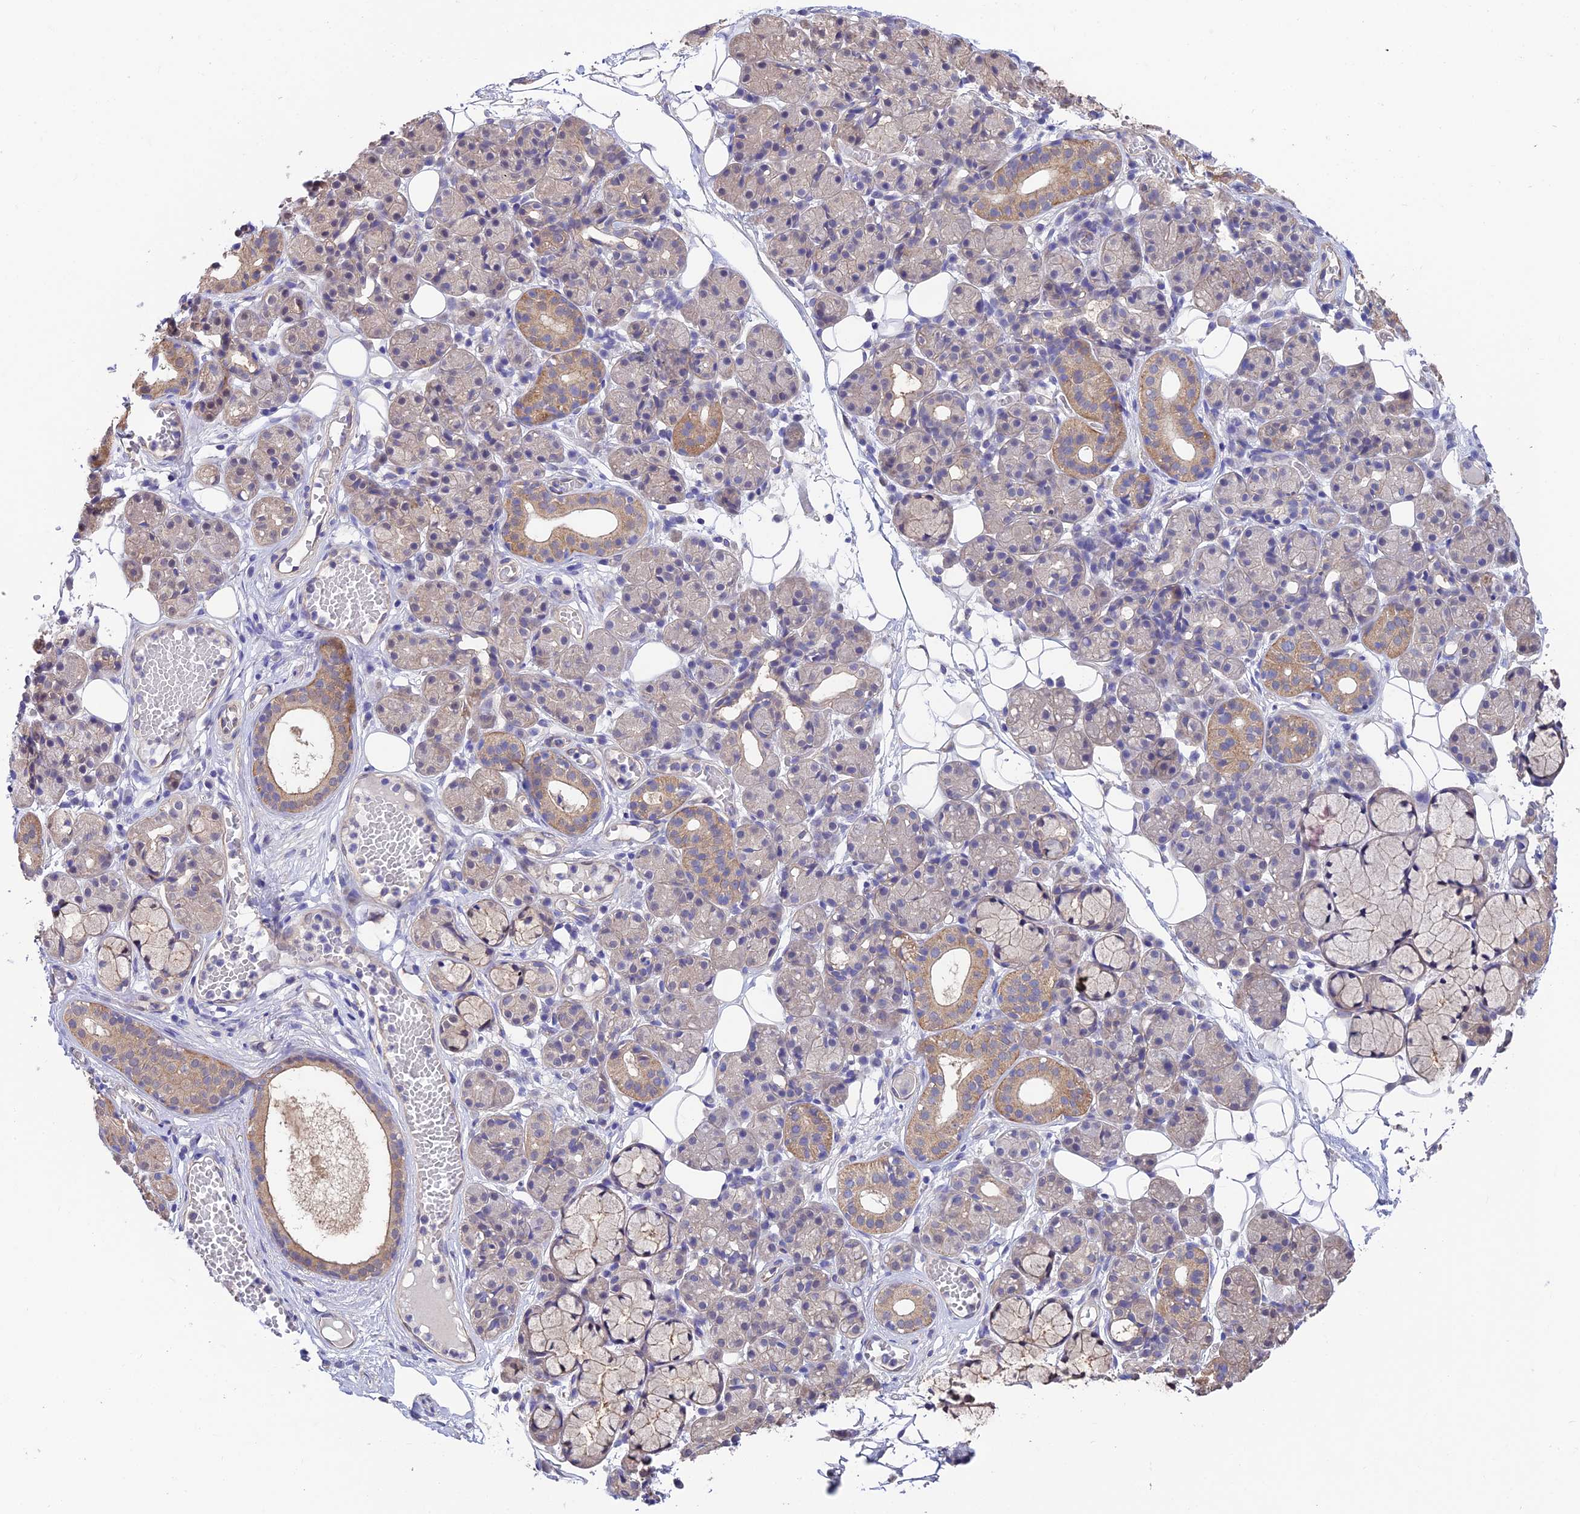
{"staining": {"intensity": "moderate", "quantity": "<25%", "location": "cytoplasmic/membranous"}, "tissue": "salivary gland", "cell_type": "Glandular cells", "image_type": "normal", "snomed": [{"axis": "morphology", "description": "Normal tissue, NOS"}, {"axis": "topography", "description": "Salivary gland"}], "caption": "This is an image of IHC staining of benign salivary gland, which shows moderate staining in the cytoplasmic/membranous of glandular cells.", "gene": "QRFP", "patient": {"sex": "male", "age": 63}}